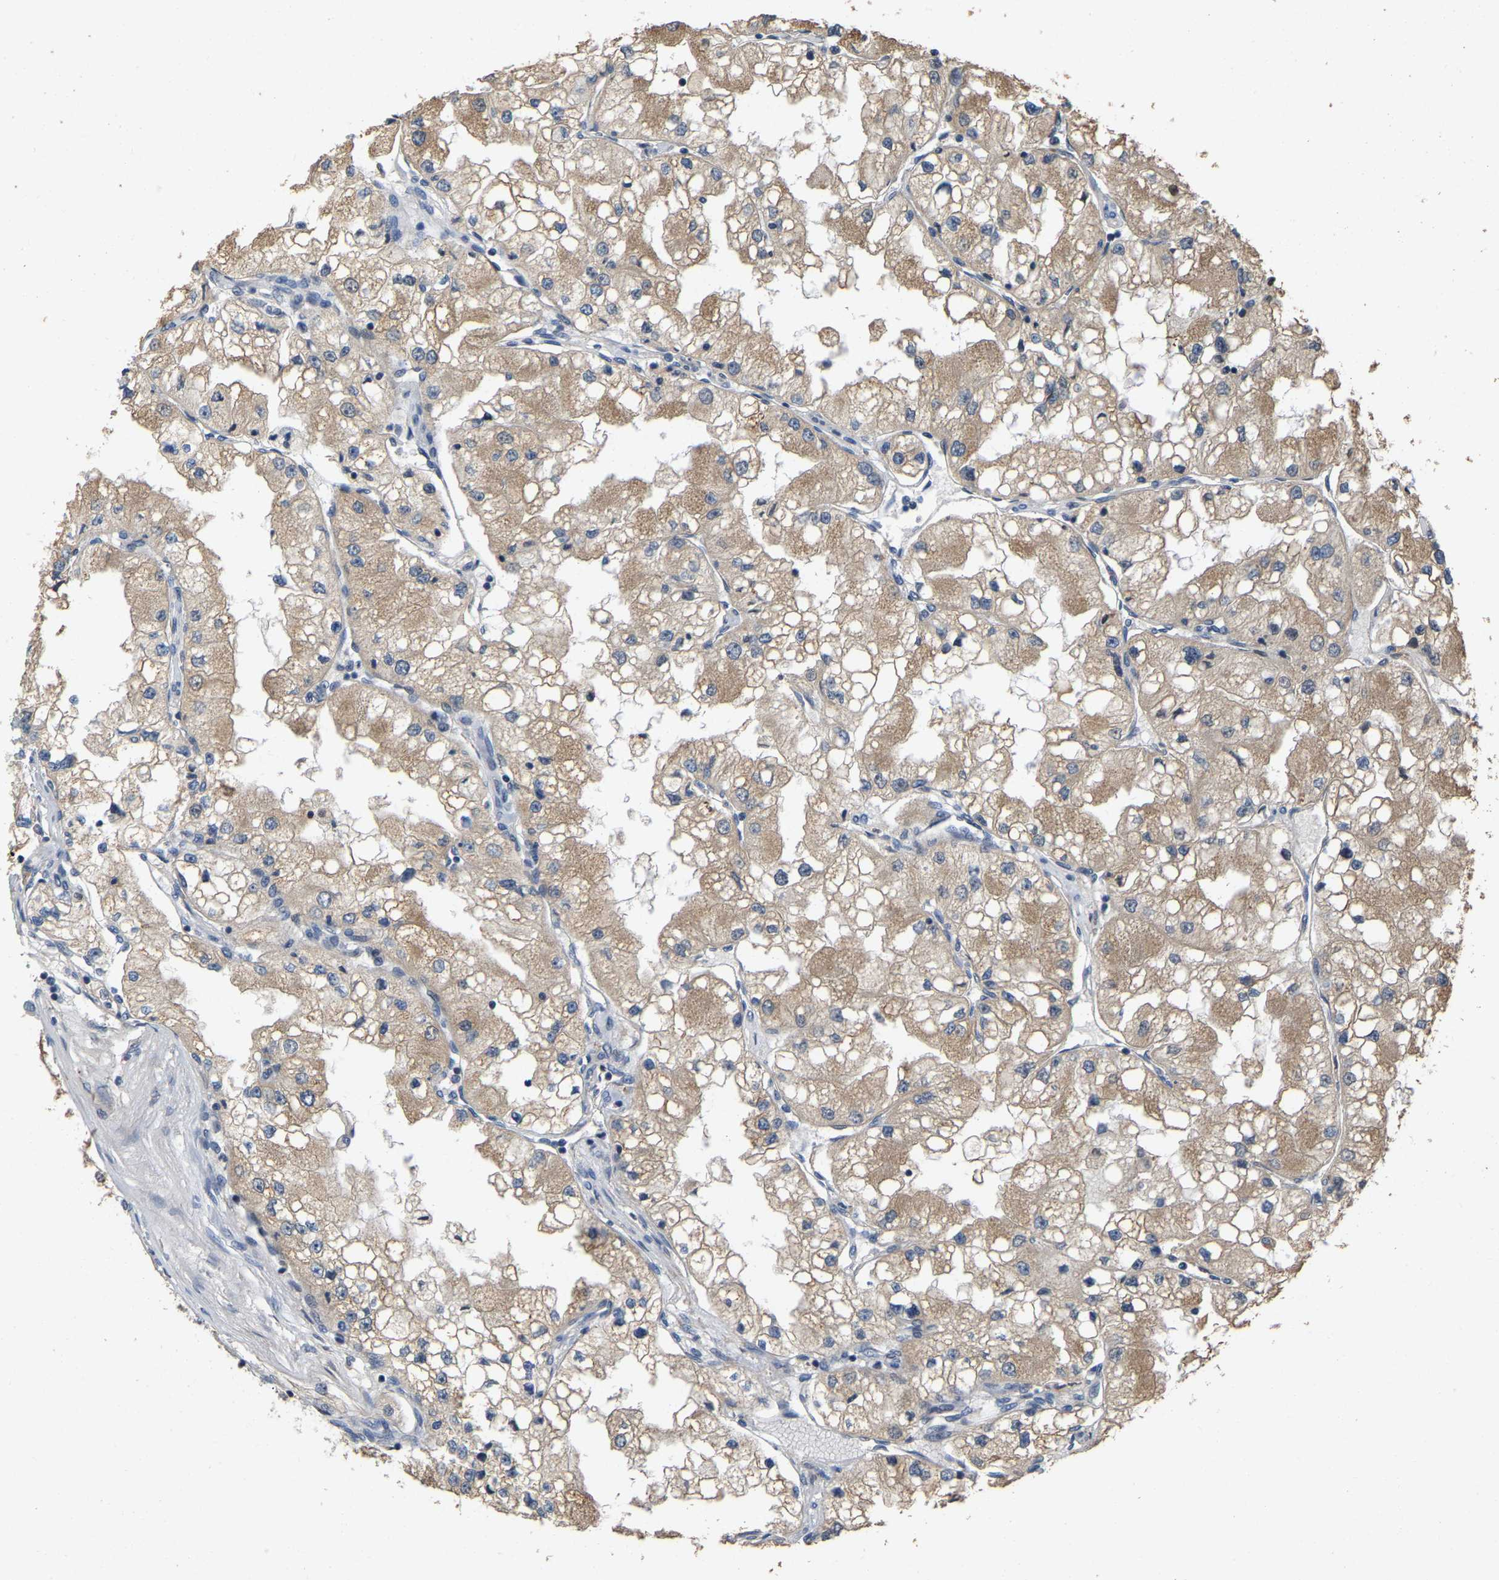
{"staining": {"intensity": "moderate", "quantity": ">75%", "location": "cytoplasmic/membranous"}, "tissue": "renal cancer", "cell_type": "Tumor cells", "image_type": "cancer", "snomed": [{"axis": "morphology", "description": "Adenocarcinoma, NOS"}, {"axis": "topography", "description": "Kidney"}], "caption": "Renal cancer (adenocarcinoma) stained for a protein (brown) reveals moderate cytoplasmic/membranous positive staining in about >75% of tumor cells.", "gene": "NCS1", "patient": {"sex": "male", "age": 68}}